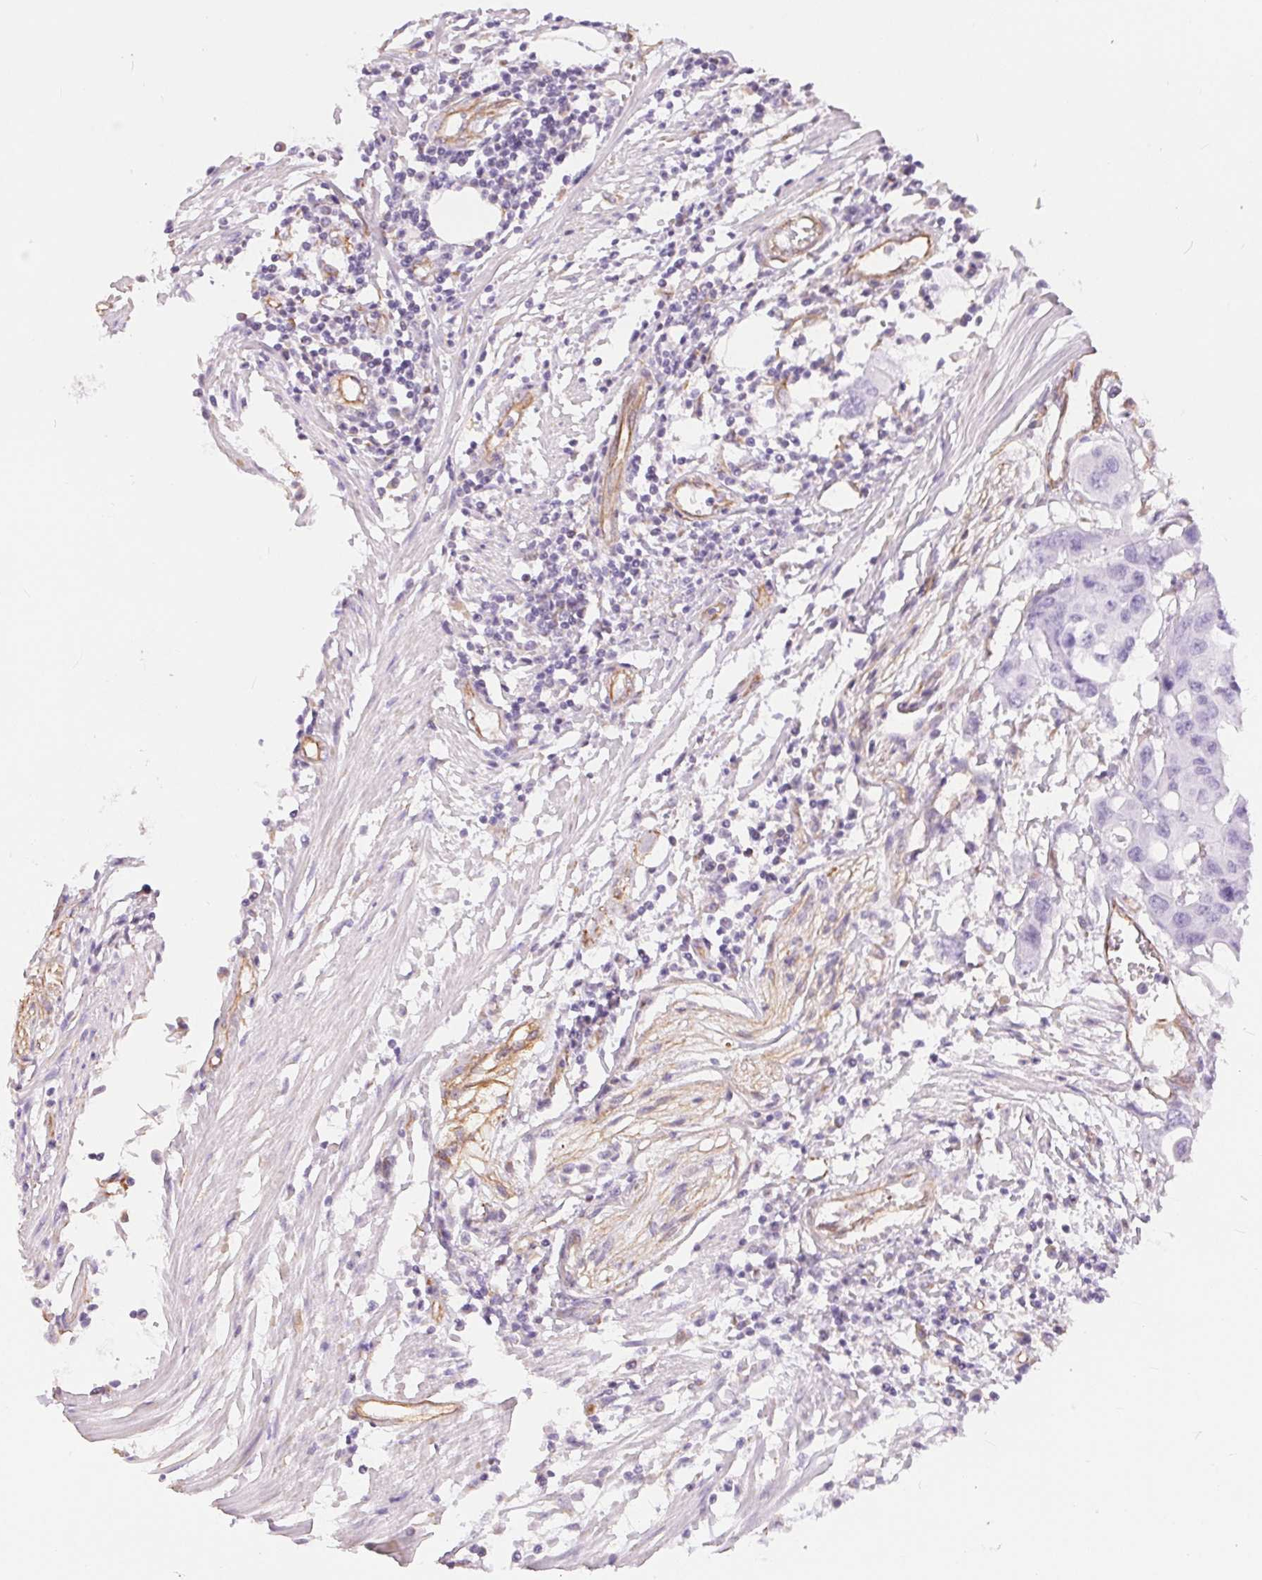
{"staining": {"intensity": "negative", "quantity": "none", "location": "none"}, "tissue": "colorectal cancer", "cell_type": "Tumor cells", "image_type": "cancer", "snomed": [{"axis": "morphology", "description": "Adenocarcinoma, NOS"}, {"axis": "topography", "description": "Colon"}], "caption": "Immunohistochemistry (IHC) of colorectal cancer (adenocarcinoma) exhibits no positivity in tumor cells.", "gene": "GFAP", "patient": {"sex": "male", "age": 77}}